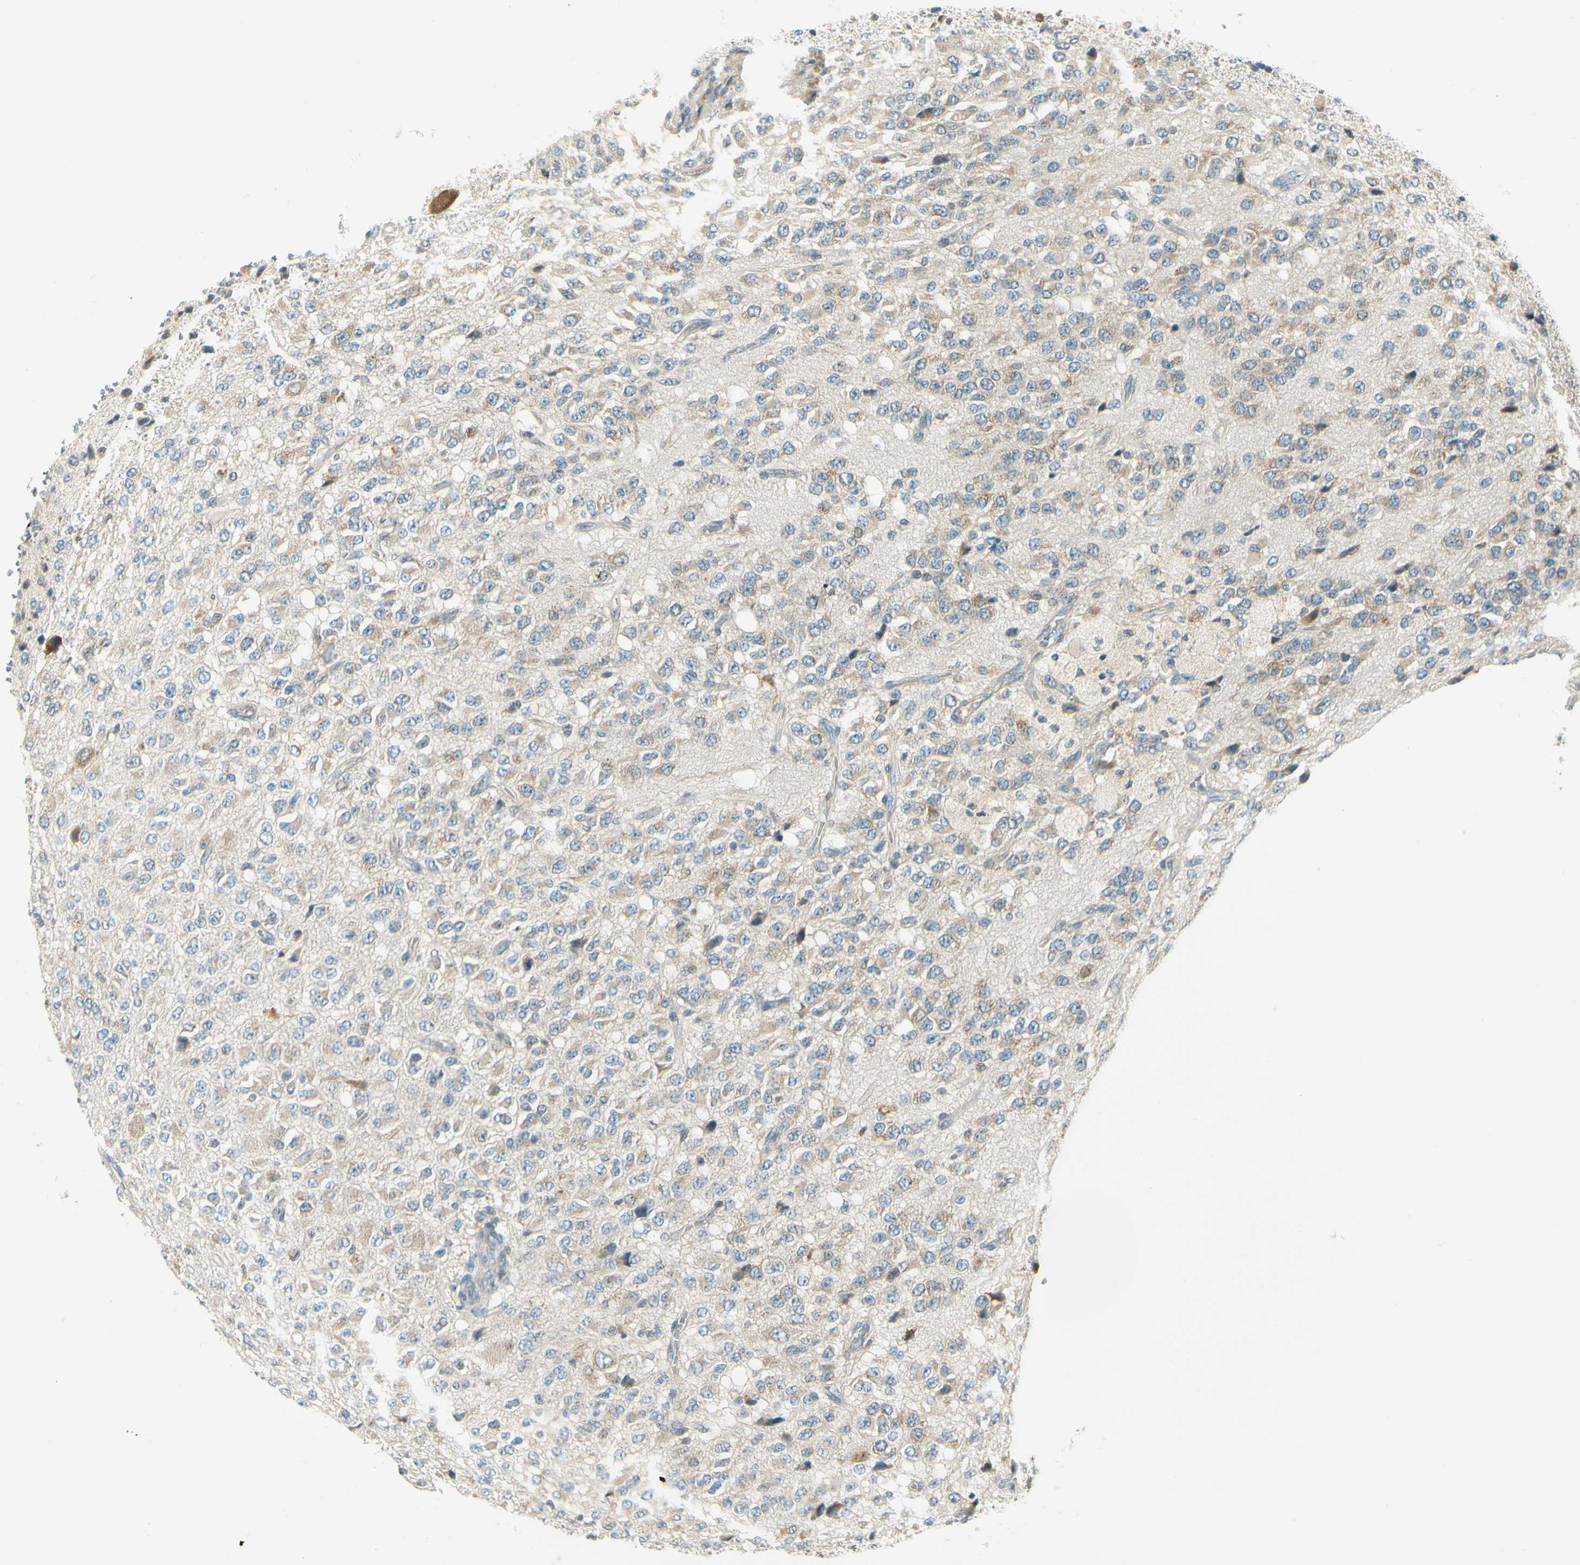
{"staining": {"intensity": "weak", "quantity": ">75%", "location": "cytoplasmic/membranous"}, "tissue": "glioma", "cell_type": "Tumor cells", "image_type": "cancer", "snomed": [{"axis": "morphology", "description": "Glioma, malignant, High grade"}, {"axis": "topography", "description": "pancreas cauda"}], "caption": "The image shows a brown stain indicating the presence of a protein in the cytoplasmic/membranous of tumor cells in glioma.", "gene": "BNIP1", "patient": {"sex": "male", "age": 60}}